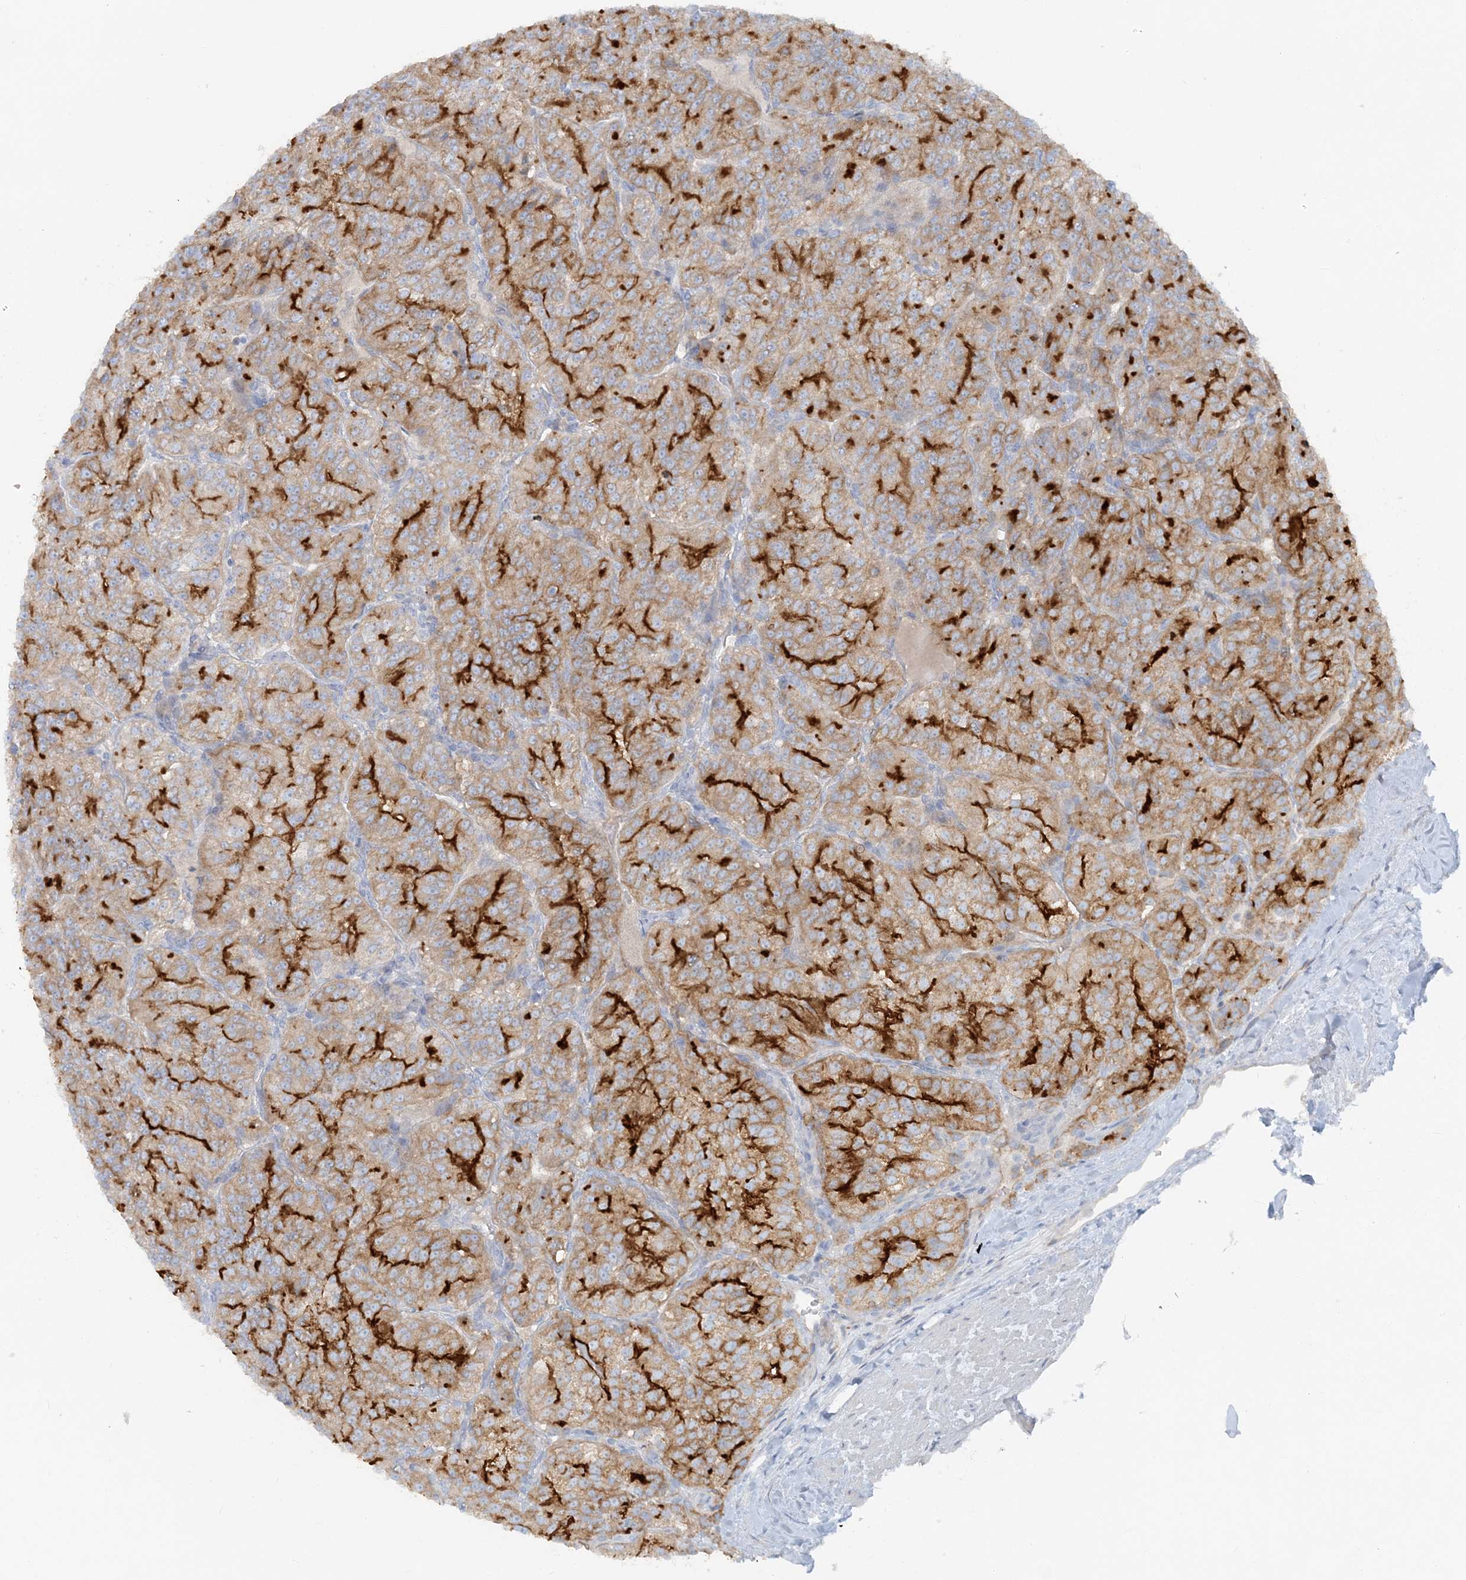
{"staining": {"intensity": "strong", "quantity": "25%-75%", "location": "cytoplasmic/membranous"}, "tissue": "renal cancer", "cell_type": "Tumor cells", "image_type": "cancer", "snomed": [{"axis": "morphology", "description": "Adenocarcinoma, NOS"}, {"axis": "topography", "description": "Kidney"}], "caption": "Adenocarcinoma (renal) tissue reveals strong cytoplasmic/membranous staining in about 25%-75% of tumor cells, visualized by immunohistochemistry.", "gene": "ATP11A", "patient": {"sex": "female", "age": 63}}